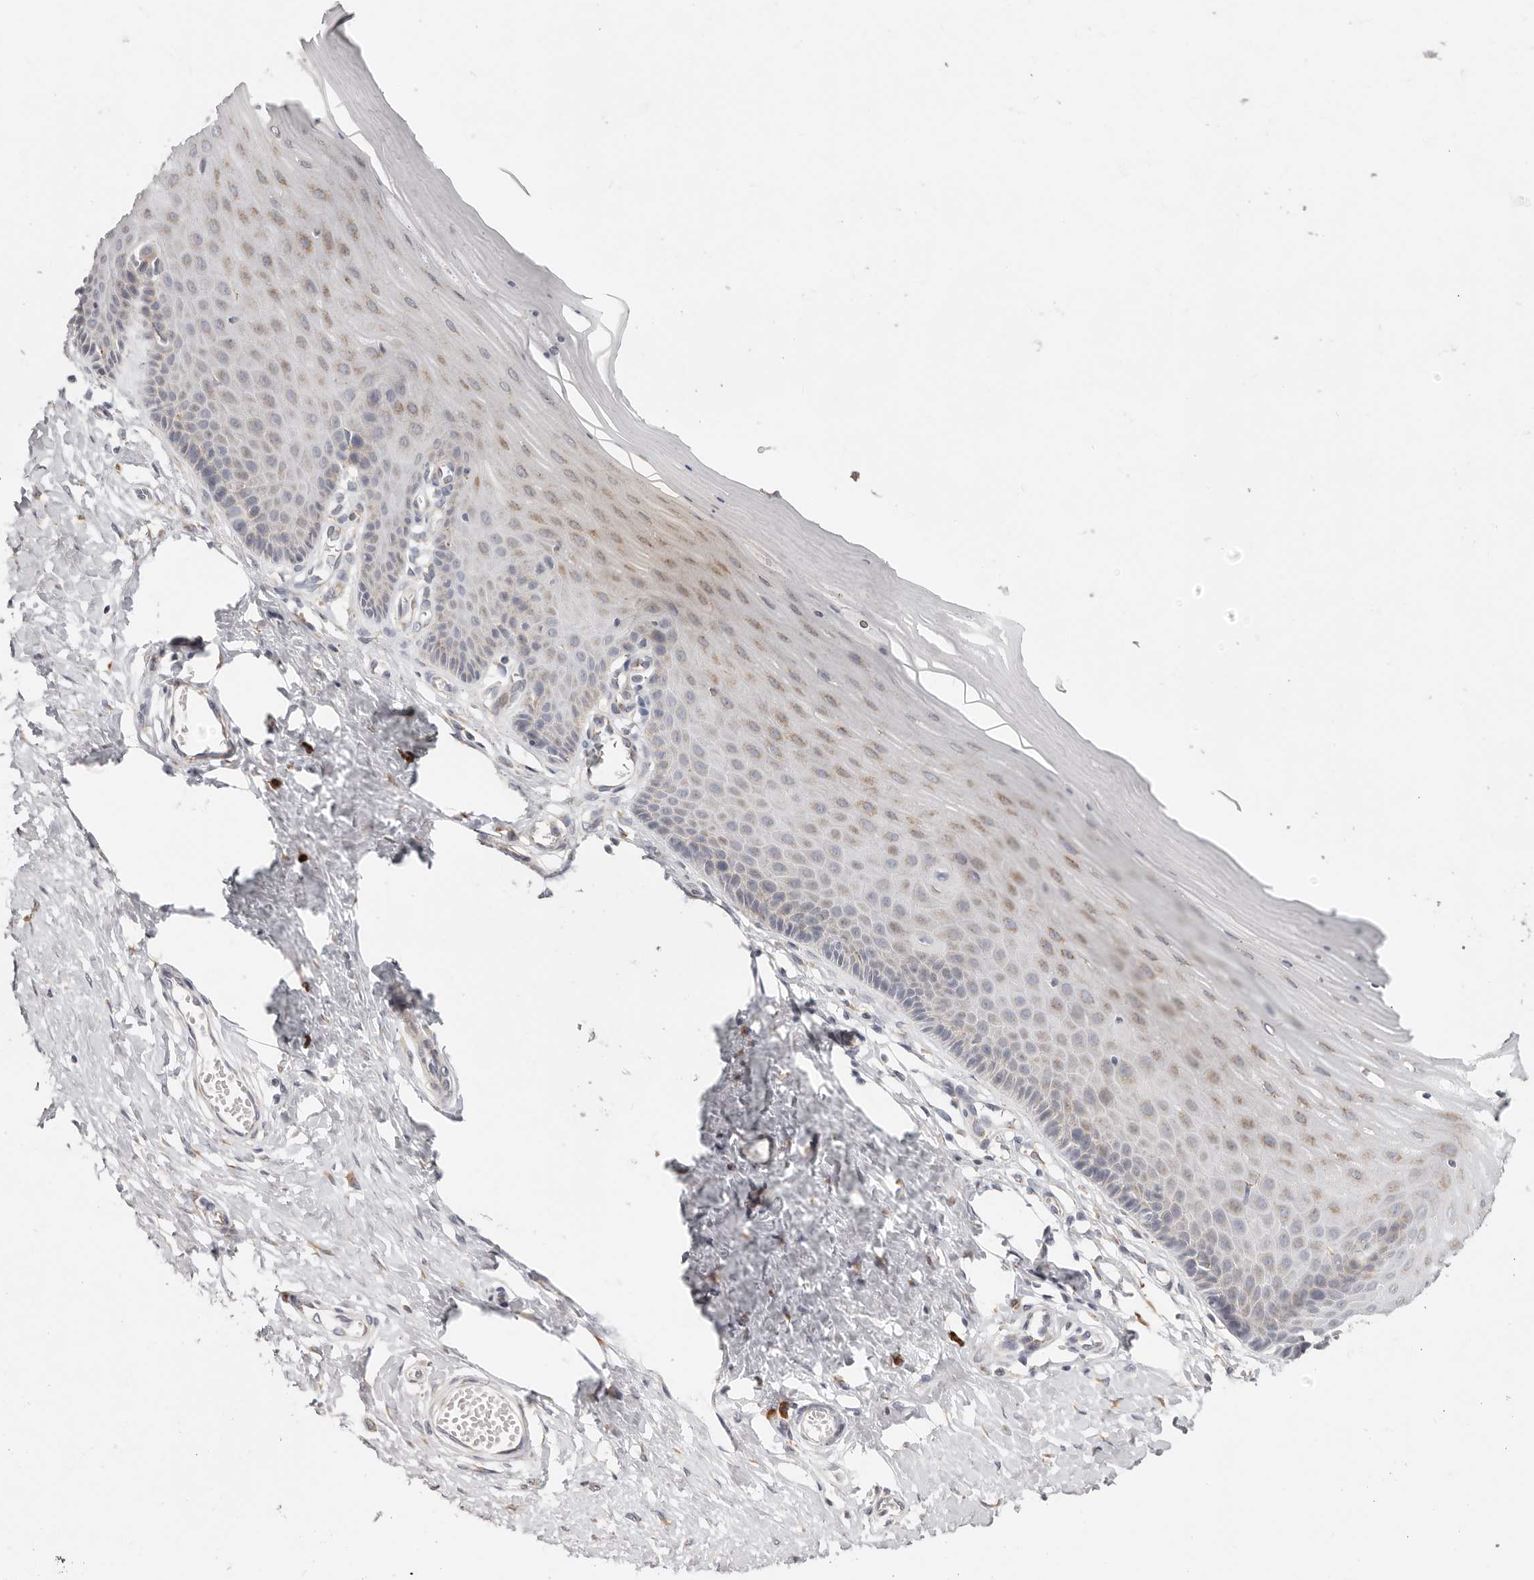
{"staining": {"intensity": "negative", "quantity": "none", "location": "none"}, "tissue": "cervix", "cell_type": "Glandular cells", "image_type": "normal", "snomed": [{"axis": "morphology", "description": "Normal tissue, NOS"}, {"axis": "topography", "description": "Cervix"}], "caption": "High magnification brightfield microscopy of benign cervix stained with DAB (brown) and counterstained with hematoxylin (blue): glandular cells show no significant expression. (DAB immunohistochemistry with hematoxylin counter stain).", "gene": "IL32", "patient": {"sex": "female", "age": 55}}